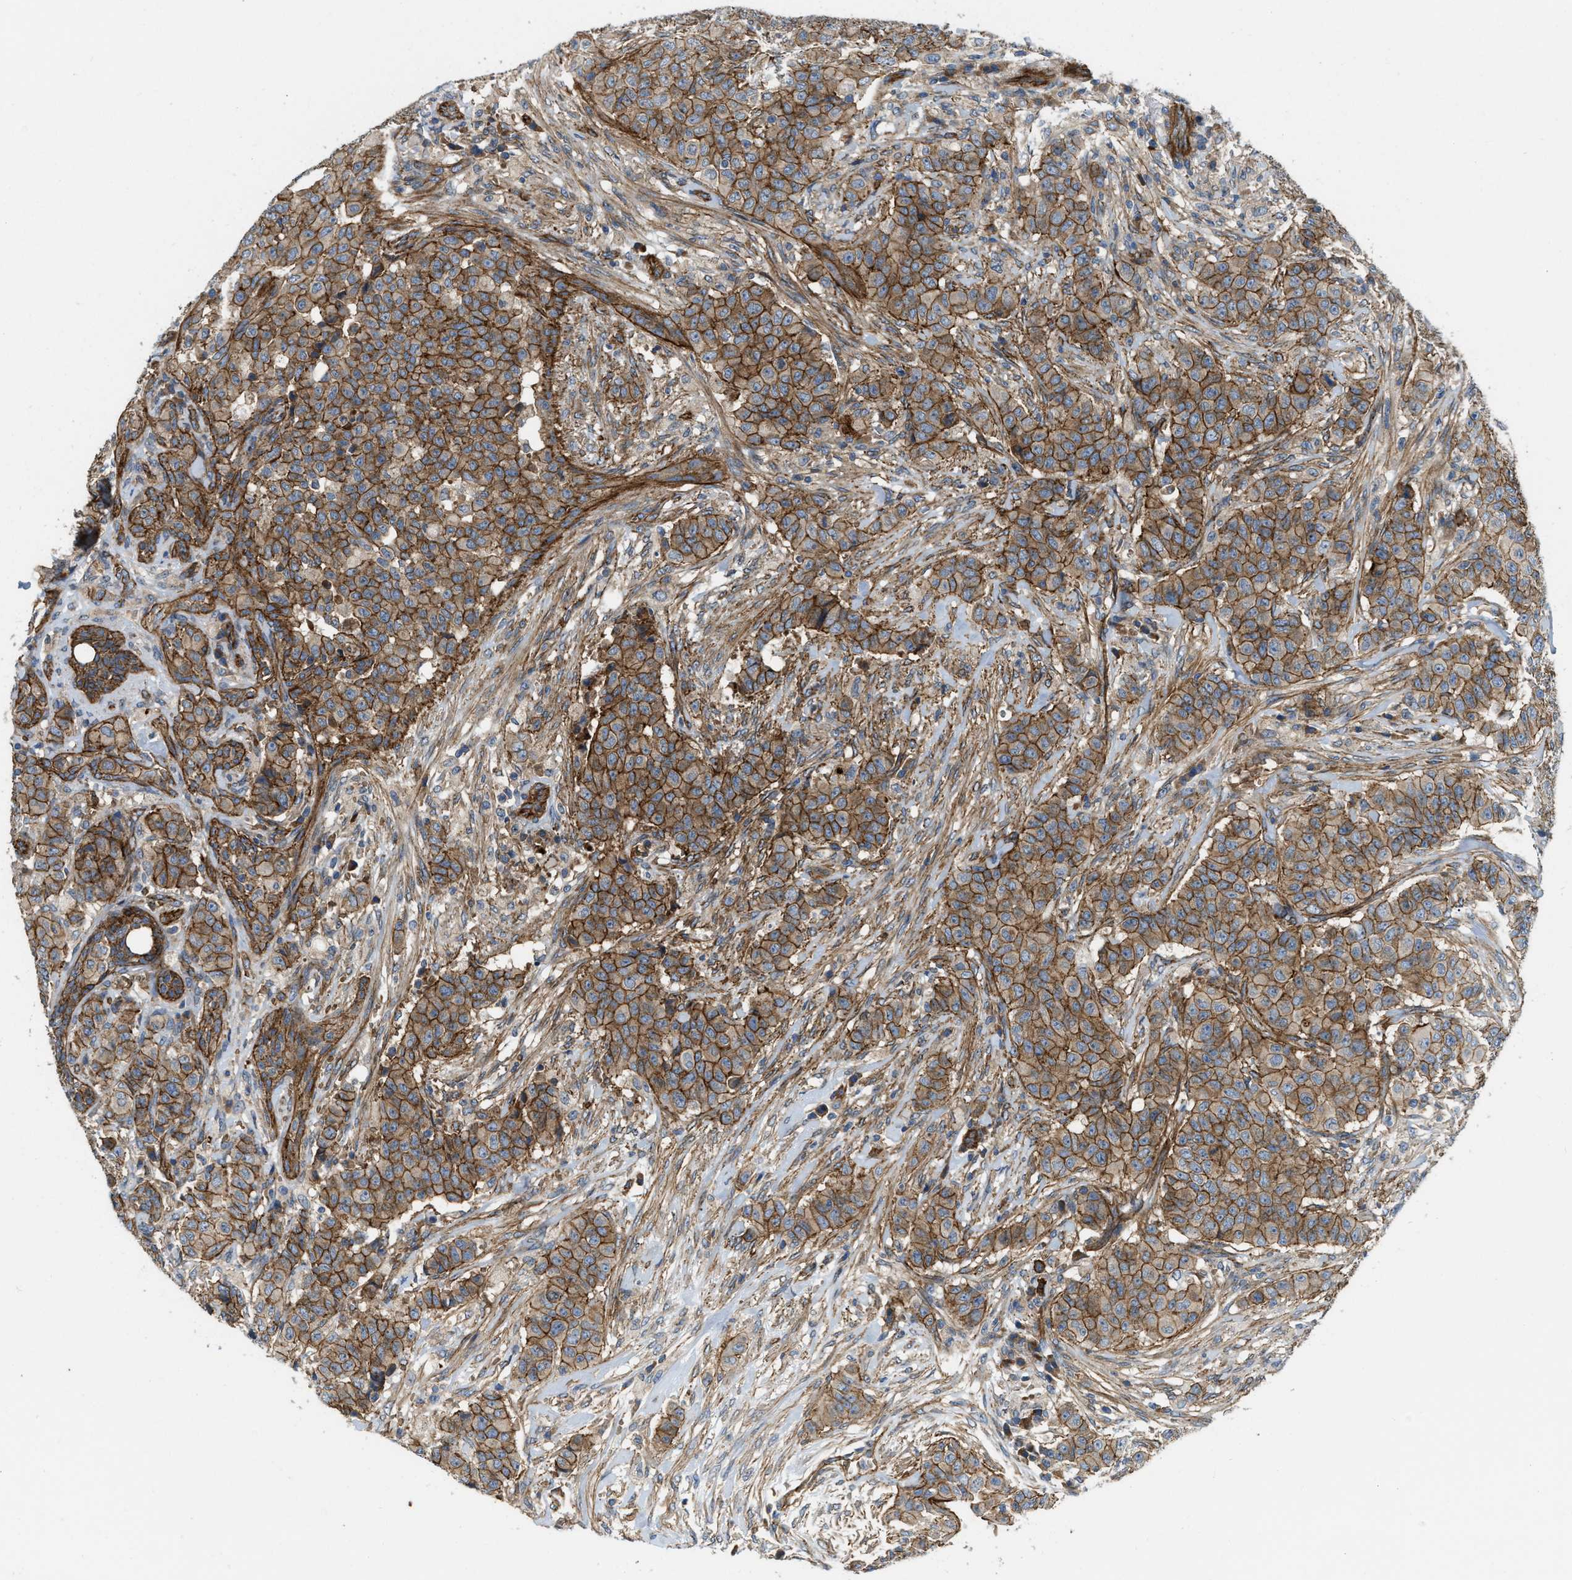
{"staining": {"intensity": "strong", "quantity": ">75%", "location": "cytoplasmic/membranous"}, "tissue": "breast cancer", "cell_type": "Tumor cells", "image_type": "cancer", "snomed": [{"axis": "morphology", "description": "Normal tissue, NOS"}, {"axis": "morphology", "description": "Duct carcinoma"}, {"axis": "topography", "description": "Breast"}], "caption": "There is high levels of strong cytoplasmic/membranous expression in tumor cells of breast cancer (infiltrating ductal carcinoma), as demonstrated by immunohistochemical staining (brown color).", "gene": "ERC1", "patient": {"sex": "female", "age": 40}}